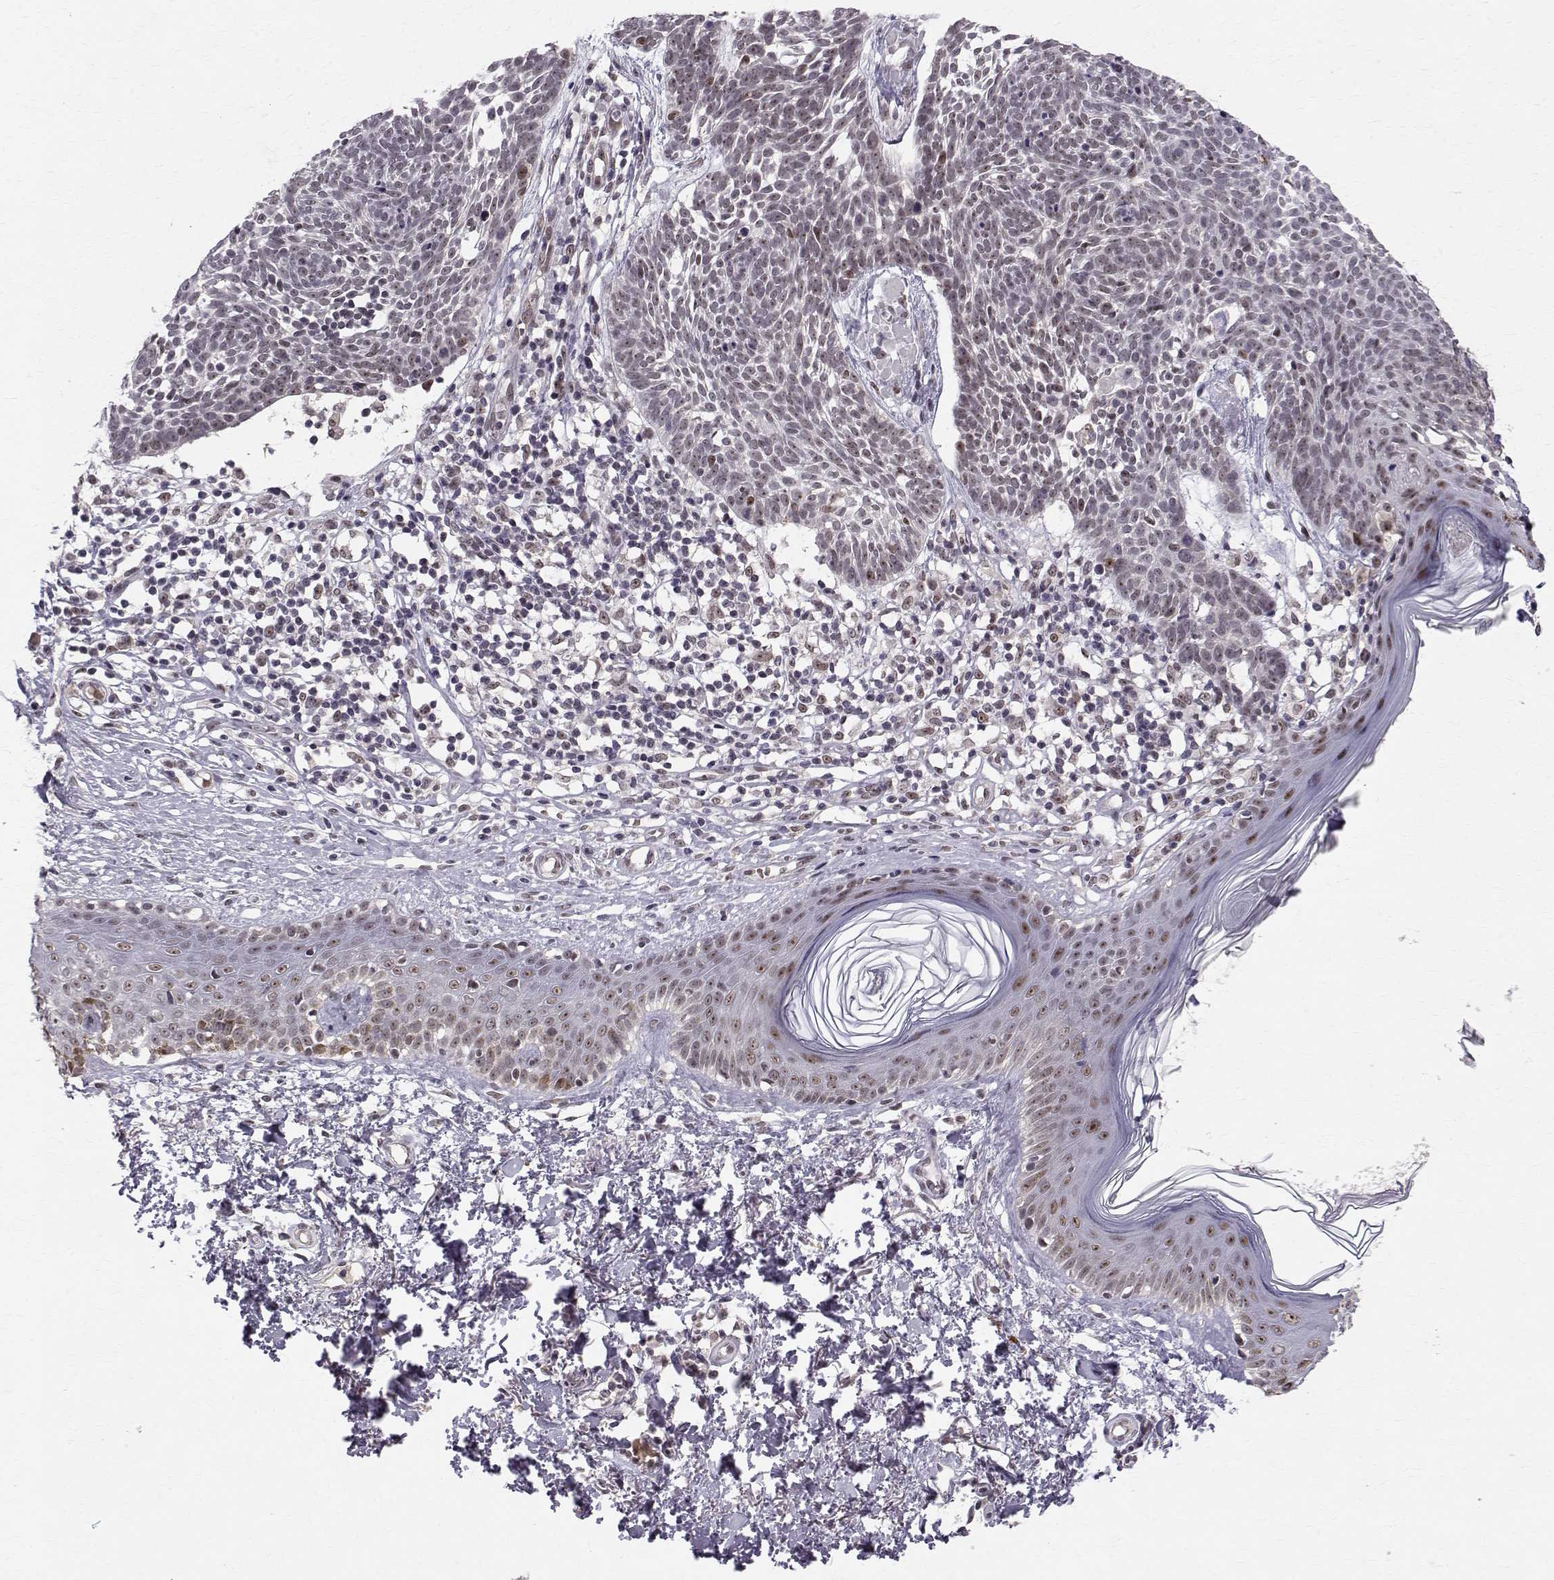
{"staining": {"intensity": "moderate", "quantity": "<25%", "location": "nuclear"}, "tissue": "skin cancer", "cell_type": "Tumor cells", "image_type": "cancer", "snomed": [{"axis": "morphology", "description": "Basal cell carcinoma"}, {"axis": "topography", "description": "Skin"}], "caption": "There is low levels of moderate nuclear expression in tumor cells of basal cell carcinoma (skin), as demonstrated by immunohistochemical staining (brown color).", "gene": "RPP38", "patient": {"sex": "male", "age": 85}}